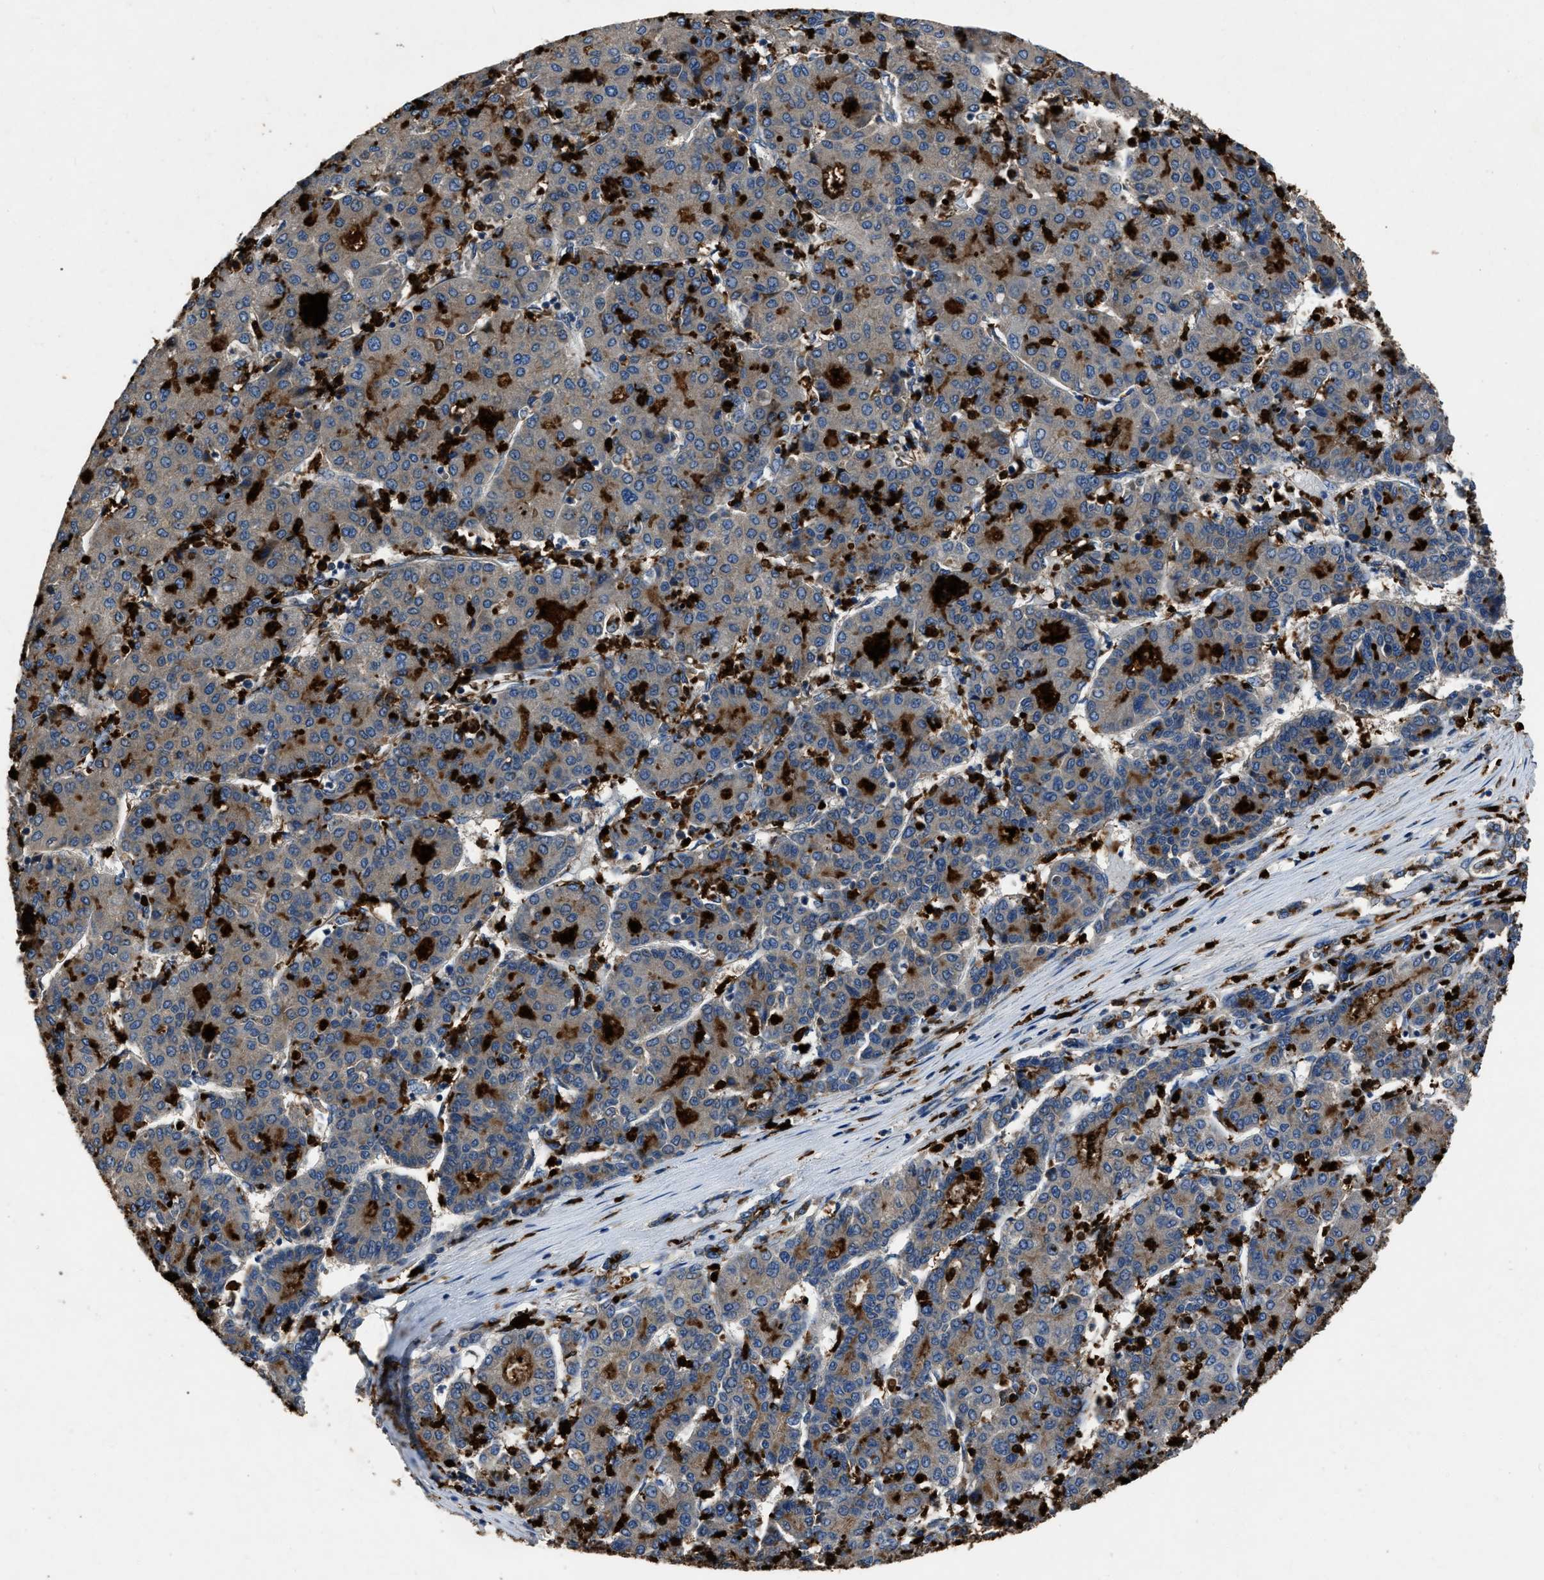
{"staining": {"intensity": "weak", "quantity": "25%-75%", "location": "cytoplasmic/membranous"}, "tissue": "liver cancer", "cell_type": "Tumor cells", "image_type": "cancer", "snomed": [{"axis": "morphology", "description": "Carcinoma, Hepatocellular, NOS"}, {"axis": "topography", "description": "Liver"}], "caption": "High-magnification brightfield microscopy of liver cancer (hepatocellular carcinoma) stained with DAB (brown) and counterstained with hematoxylin (blue). tumor cells exhibit weak cytoplasmic/membranous staining is appreciated in about25%-75% of cells.", "gene": "ANGPT1", "patient": {"sex": "male", "age": 65}}